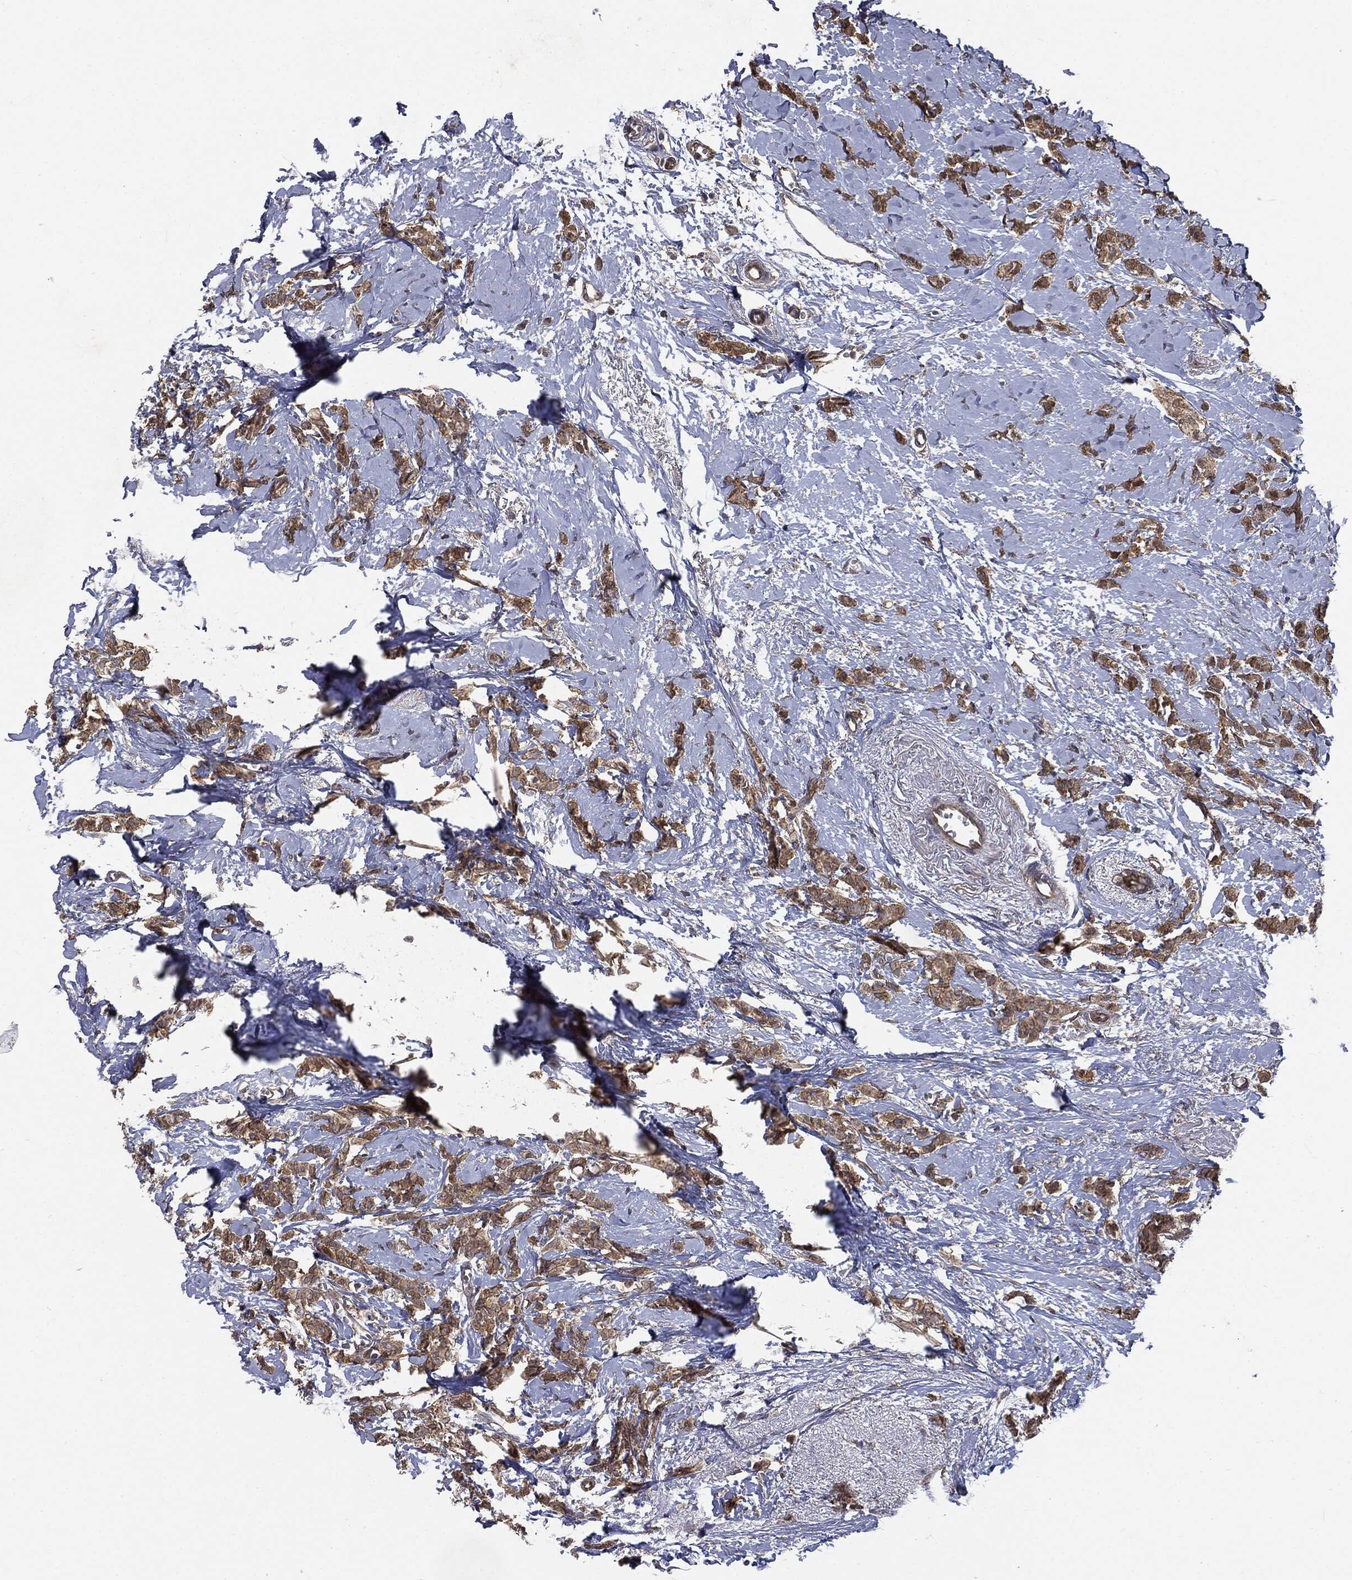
{"staining": {"intensity": "strong", "quantity": ">75%", "location": "cytoplasmic/membranous"}, "tissue": "breast cancer", "cell_type": "Tumor cells", "image_type": "cancer", "snomed": [{"axis": "morphology", "description": "Duct carcinoma"}, {"axis": "topography", "description": "Breast"}], "caption": "IHC image of breast cancer (infiltrating ductal carcinoma) stained for a protein (brown), which demonstrates high levels of strong cytoplasmic/membranous staining in approximately >75% of tumor cells.", "gene": "EPS15L1", "patient": {"sex": "female", "age": 85}}